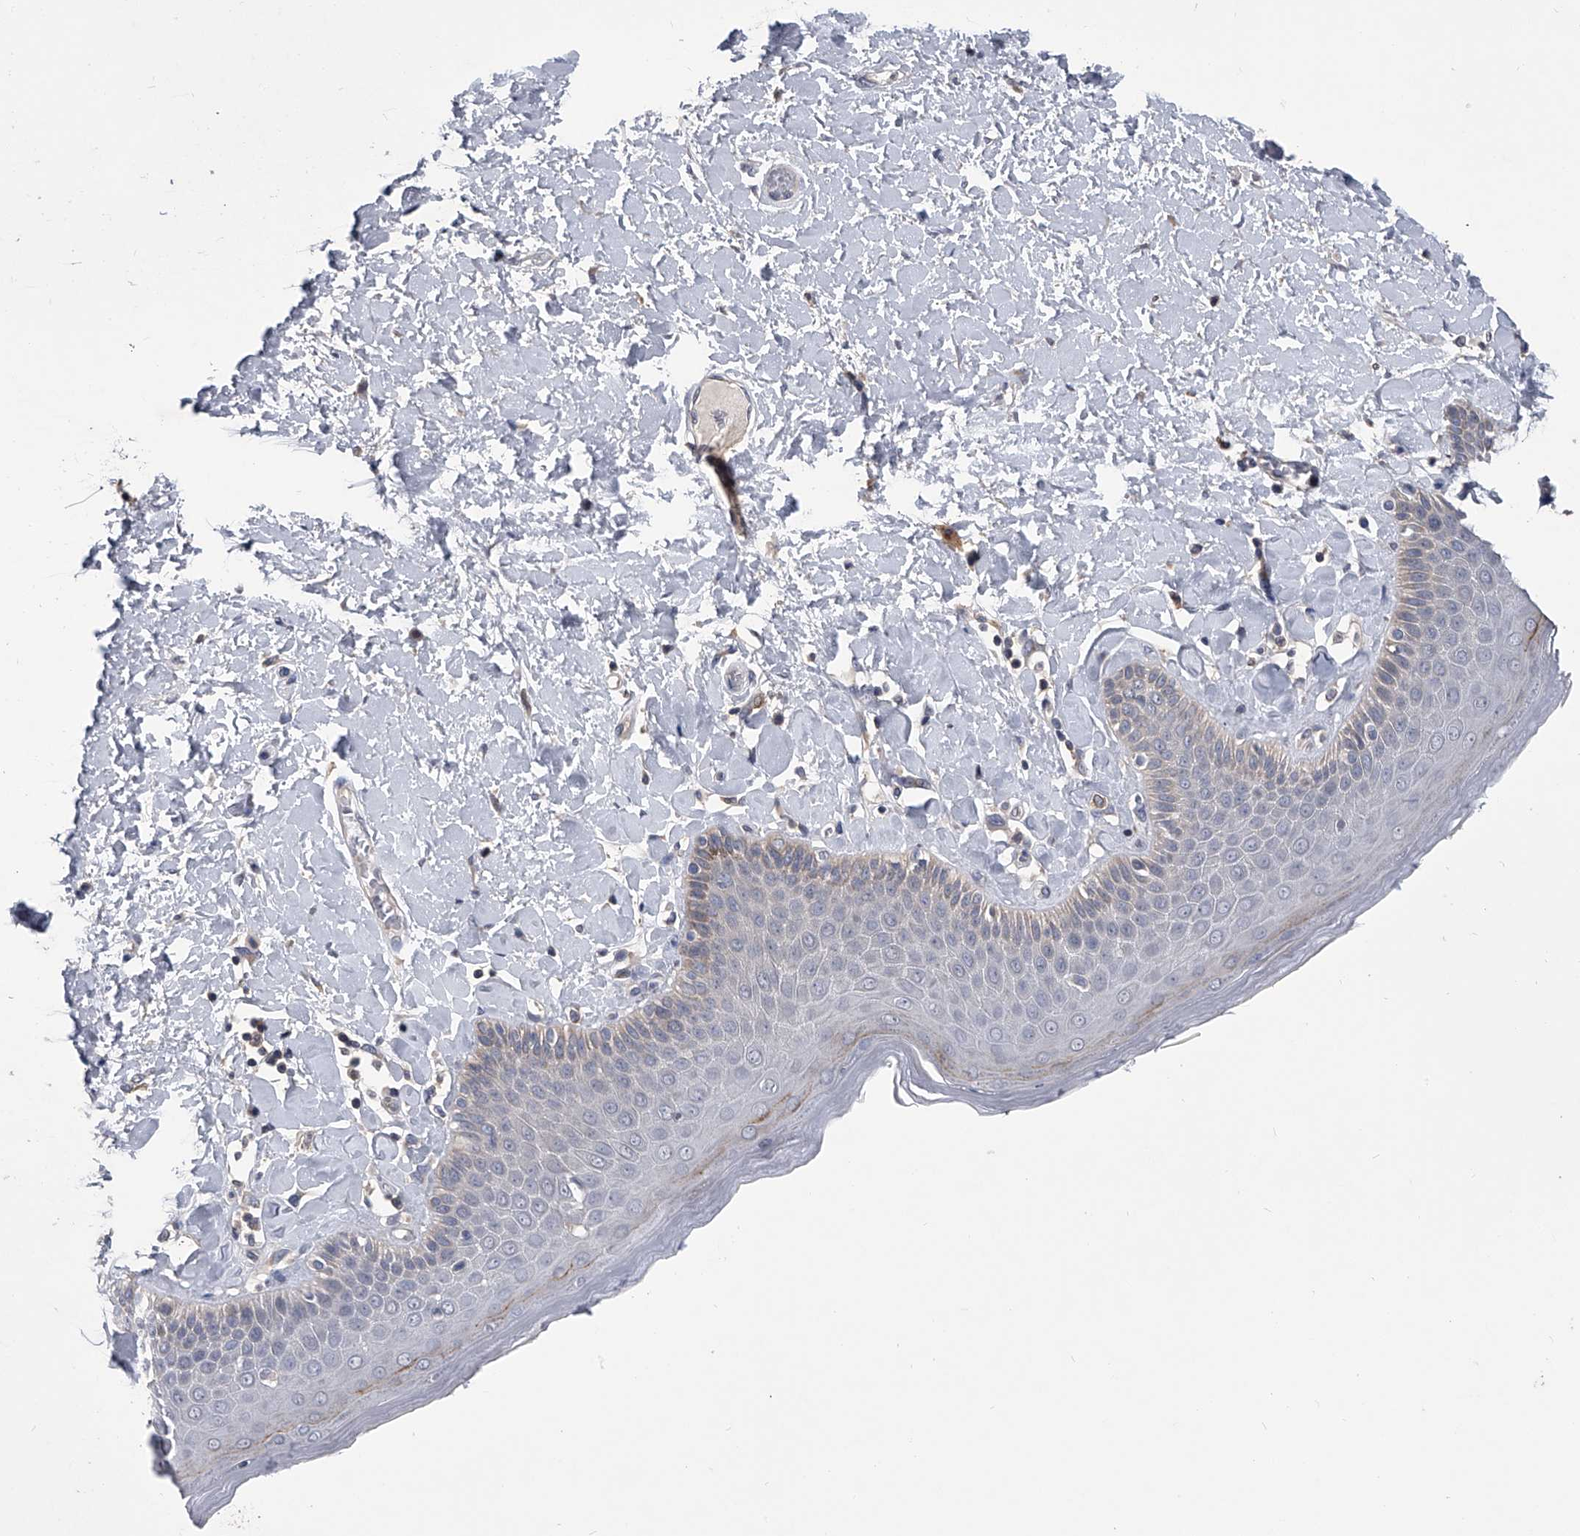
{"staining": {"intensity": "weak", "quantity": "25%-75%", "location": "cytoplasmic/membranous"}, "tissue": "skin", "cell_type": "Epidermal cells", "image_type": "normal", "snomed": [{"axis": "morphology", "description": "Normal tissue, NOS"}, {"axis": "topography", "description": "Anal"}], "caption": "Weak cytoplasmic/membranous positivity for a protein is seen in approximately 25%-75% of epidermal cells of unremarkable skin using immunohistochemistry.", "gene": "MAP4K3", "patient": {"sex": "male", "age": 69}}